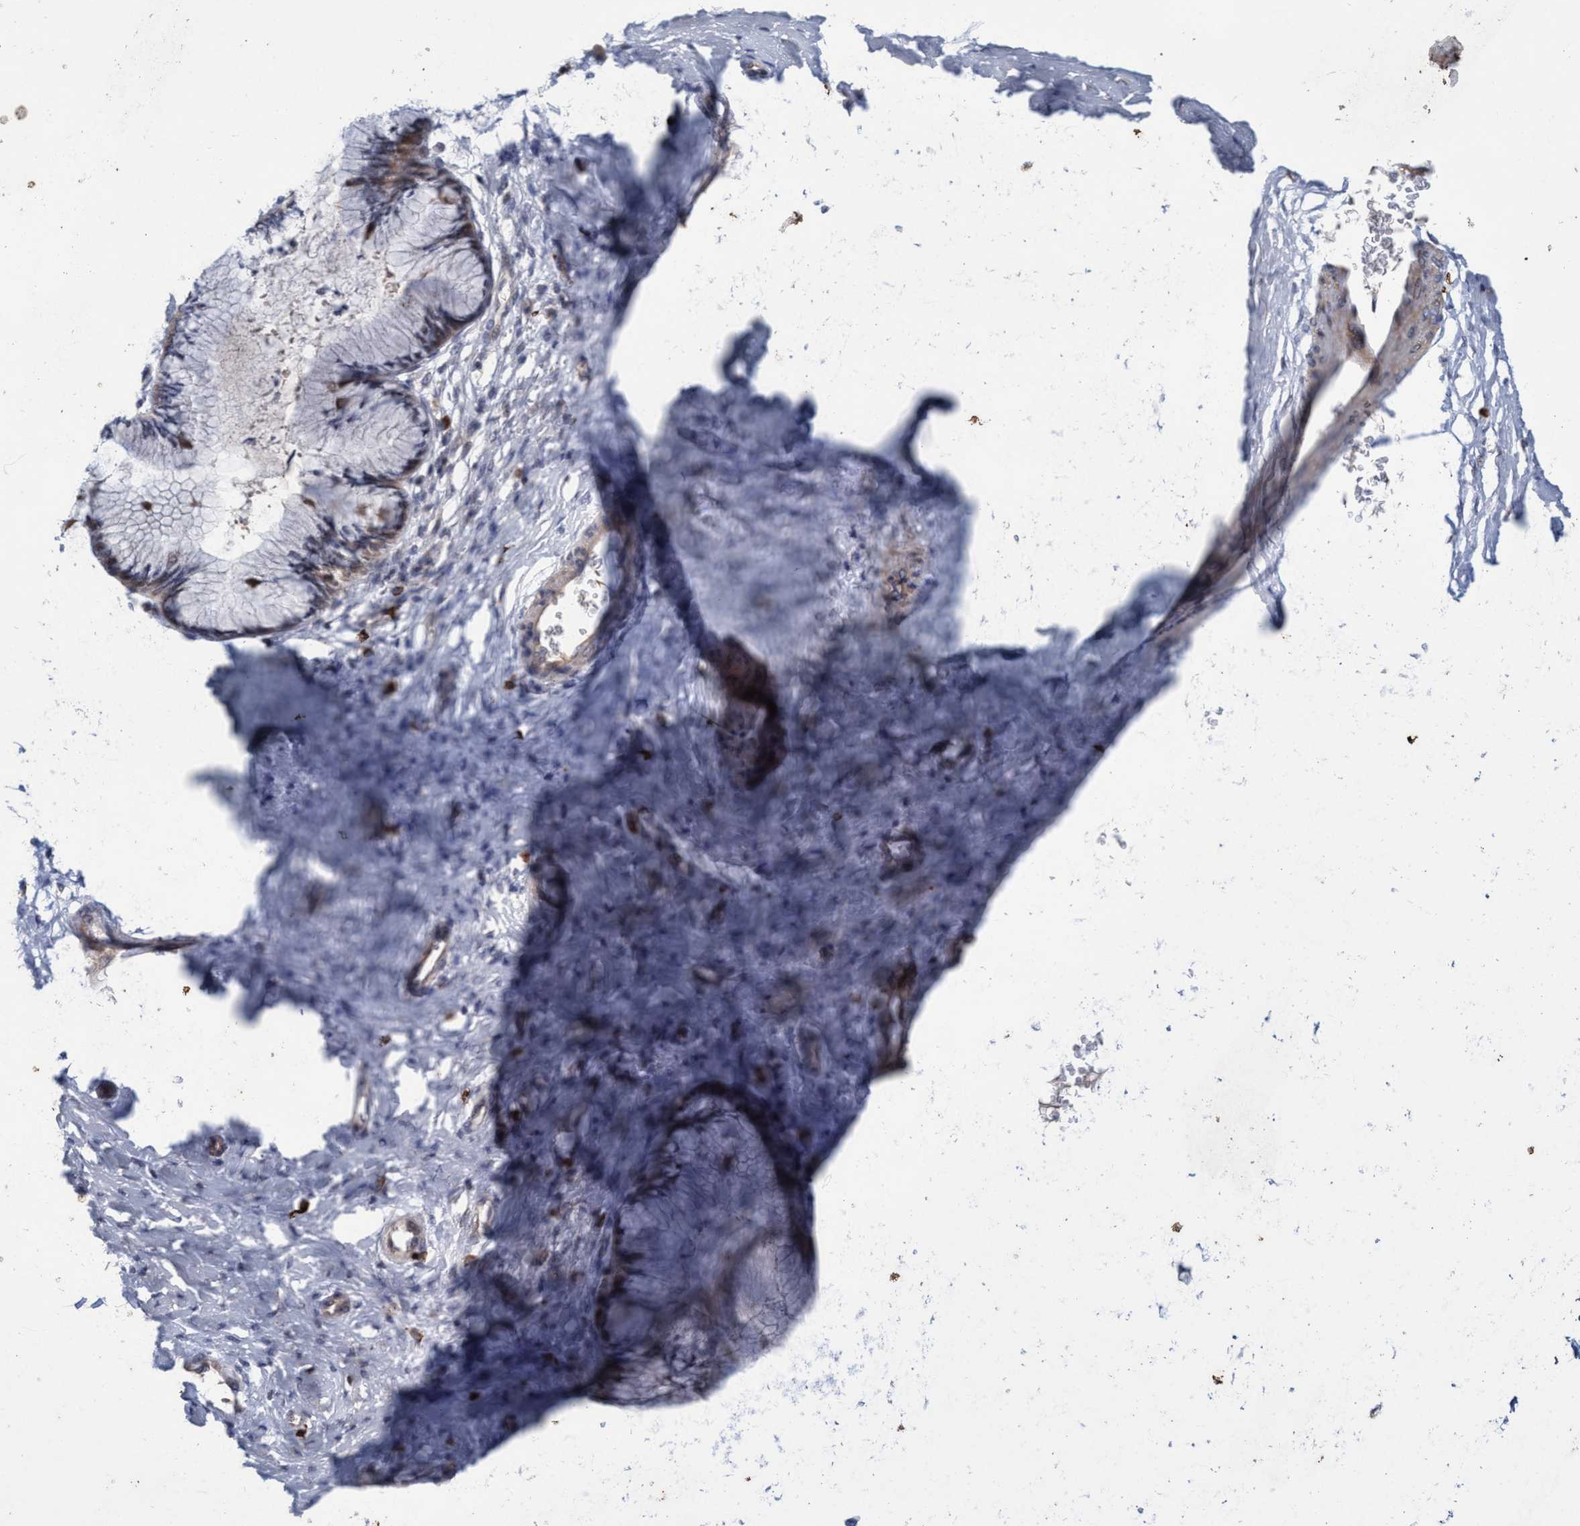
{"staining": {"intensity": "weak", "quantity": "<25%", "location": "cytoplasmic/membranous"}, "tissue": "cervix", "cell_type": "Glandular cells", "image_type": "normal", "snomed": [{"axis": "morphology", "description": "Normal tissue, NOS"}, {"axis": "topography", "description": "Cervix"}], "caption": "Immunohistochemistry image of unremarkable cervix stained for a protein (brown), which displays no expression in glandular cells.", "gene": "ZNF677", "patient": {"sex": "female", "age": 55}}